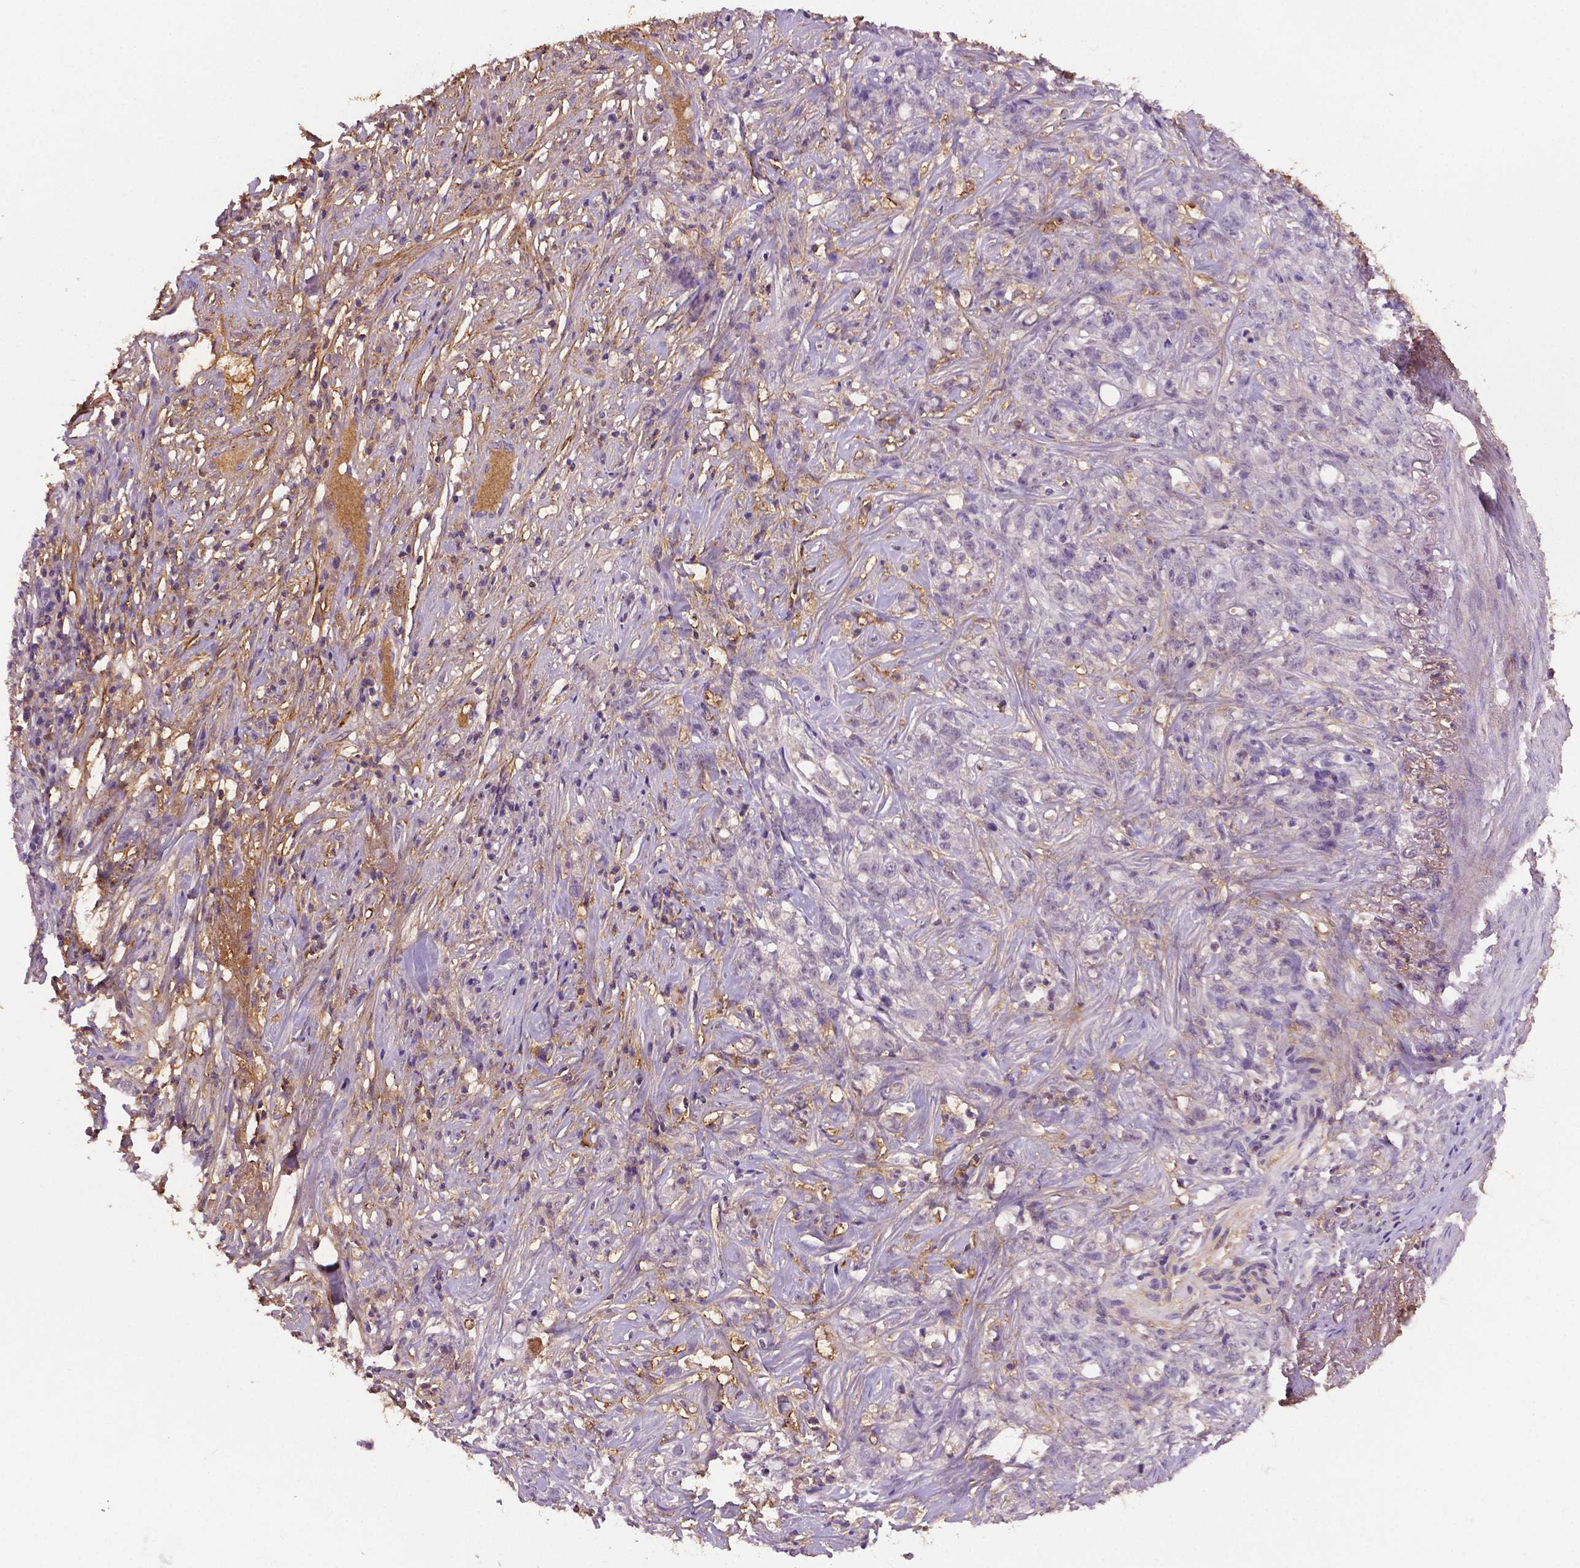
{"staining": {"intensity": "negative", "quantity": "none", "location": "none"}, "tissue": "stomach cancer", "cell_type": "Tumor cells", "image_type": "cancer", "snomed": [{"axis": "morphology", "description": "Adenocarcinoma, NOS"}, {"axis": "topography", "description": "Stomach, lower"}], "caption": "The micrograph displays no staining of tumor cells in stomach cancer (adenocarcinoma).", "gene": "FBLN1", "patient": {"sex": "male", "age": 88}}